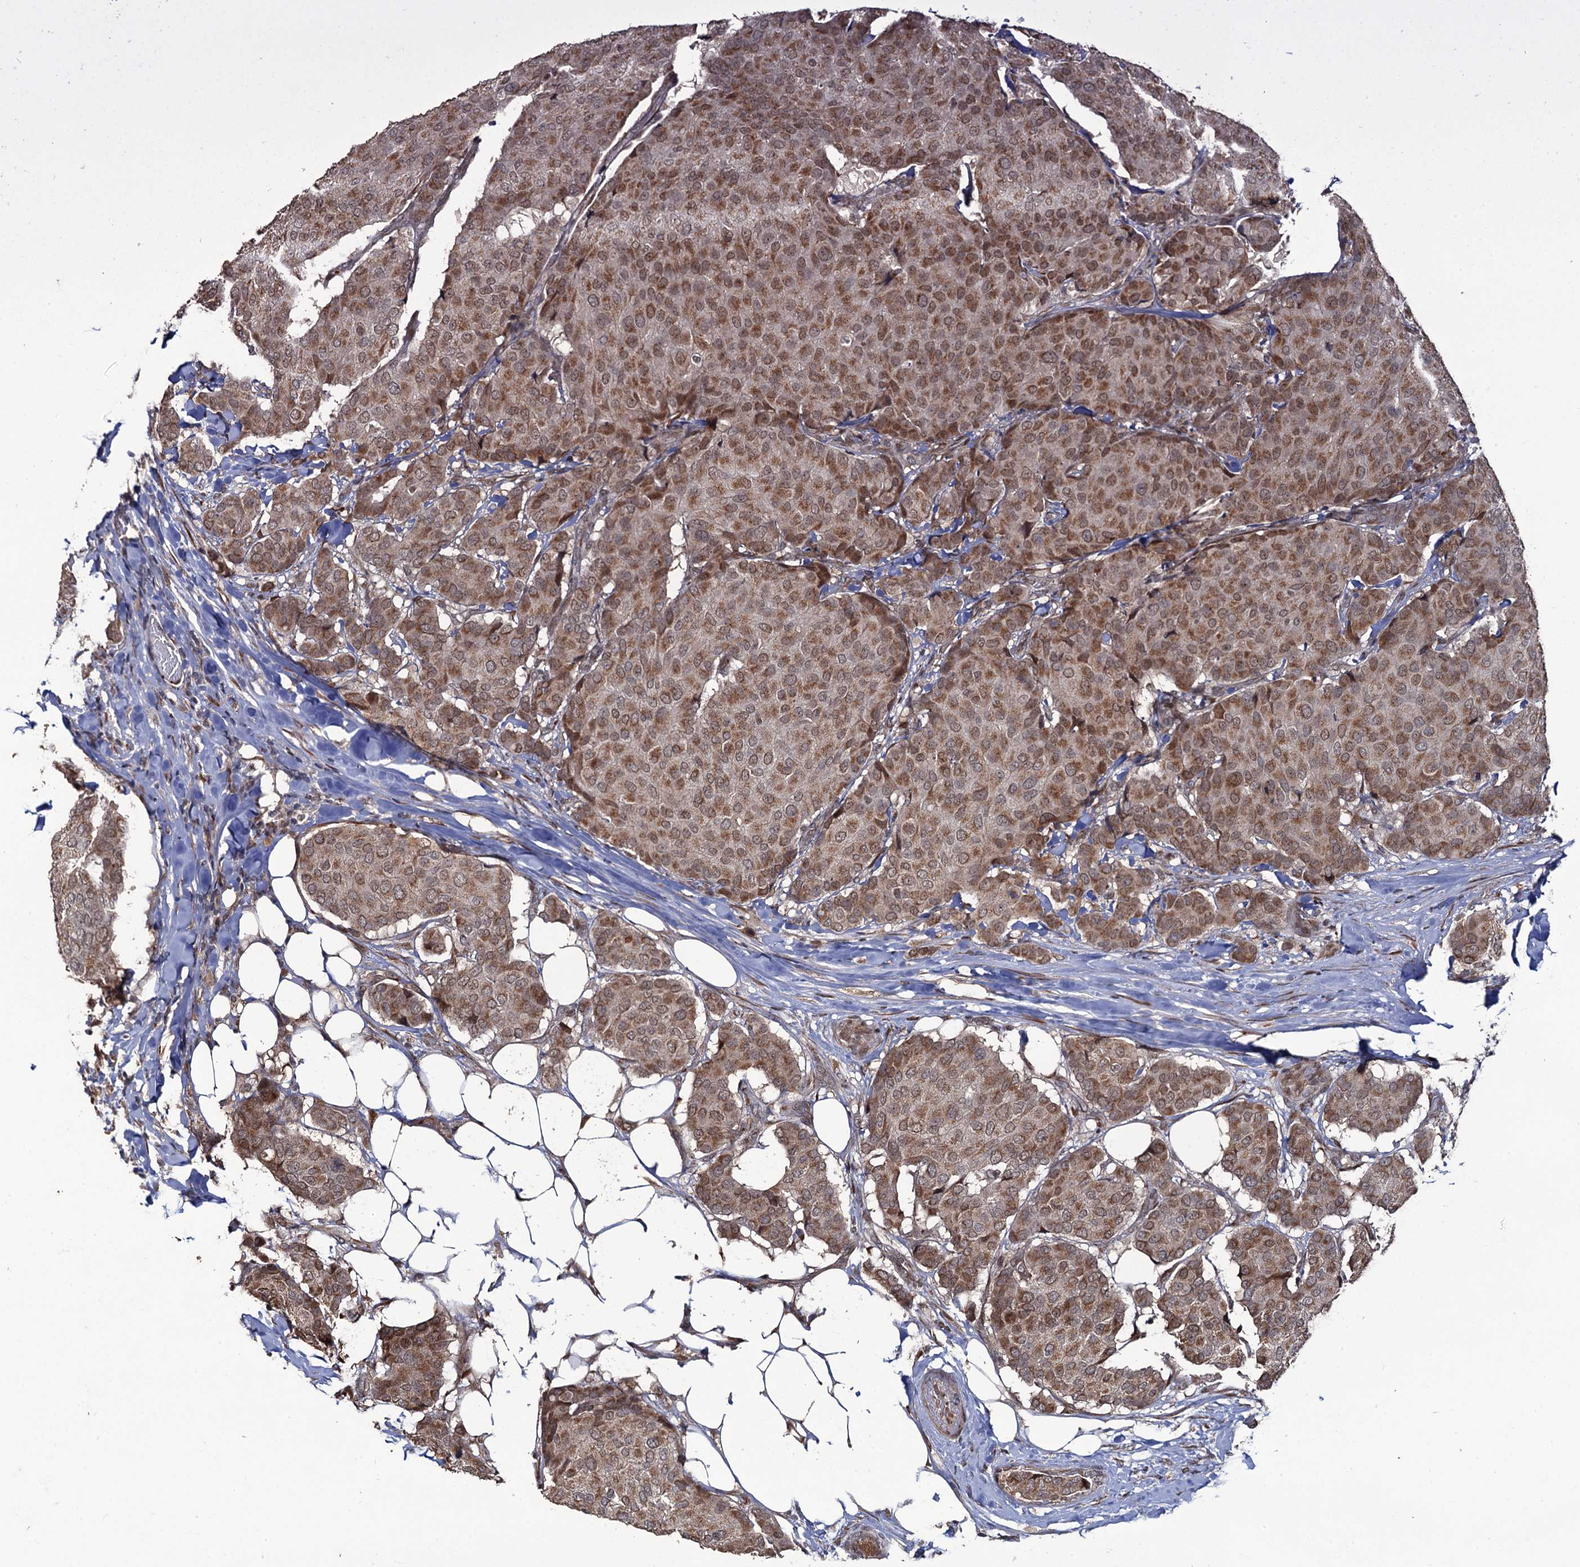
{"staining": {"intensity": "moderate", "quantity": "25%-75%", "location": "cytoplasmic/membranous"}, "tissue": "breast cancer", "cell_type": "Tumor cells", "image_type": "cancer", "snomed": [{"axis": "morphology", "description": "Duct carcinoma"}, {"axis": "topography", "description": "Breast"}], "caption": "The immunohistochemical stain shows moderate cytoplasmic/membranous staining in tumor cells of breast infiltrating ductal carcinoma tissue.", "gene": "LRRC63", "patient": {"sex": "female", "age": 75}}